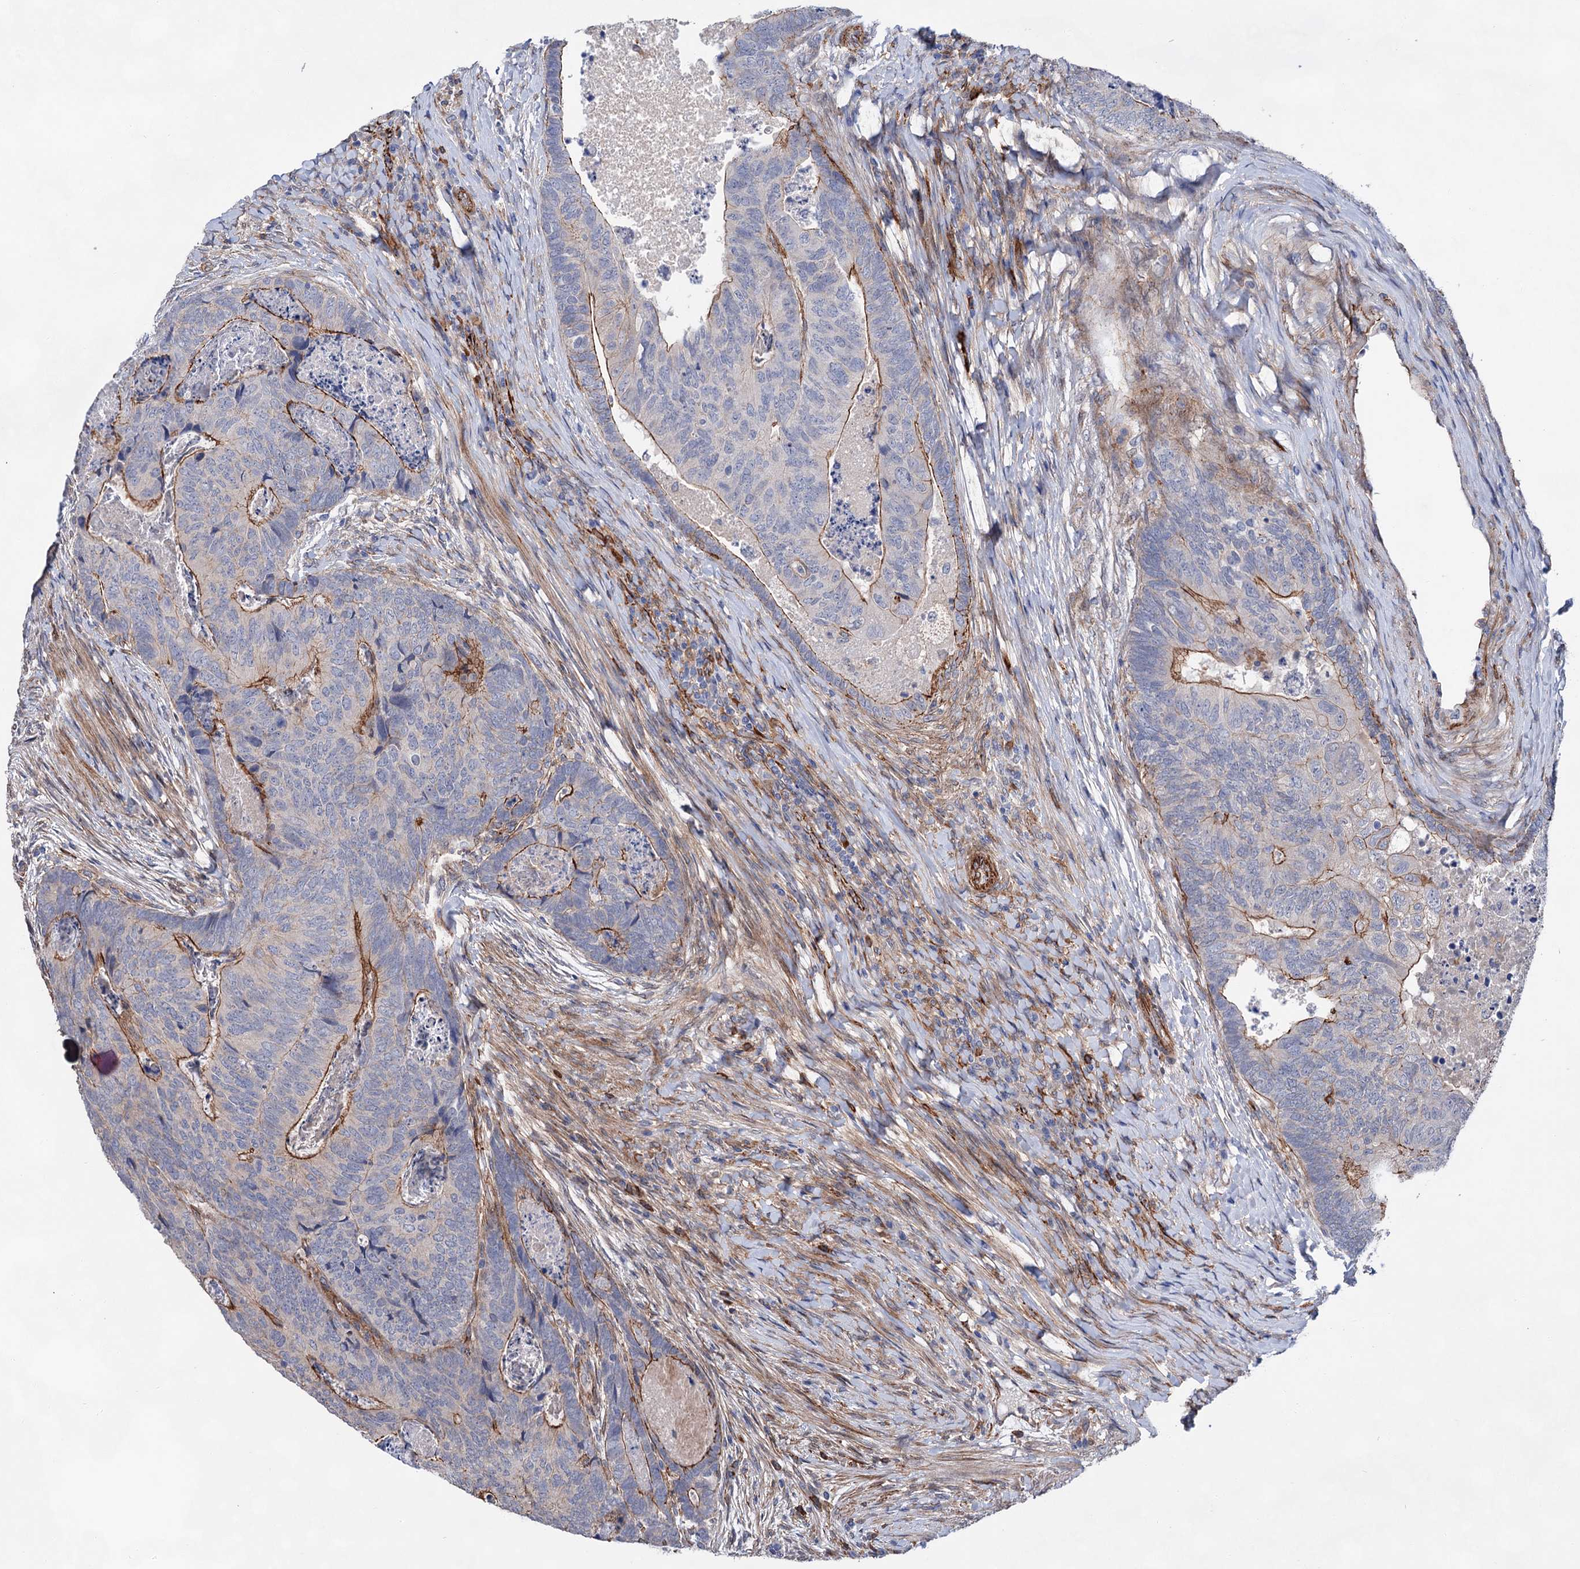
{"staining": {"intensity": "moderate", "quantity": "25%-75%", "location": "cytoplasmic/membranous"}, "tissue": "colorectal cancer", "cell_type": "Tumor cells", "image_type": "cancer", "snomed": [{"axis": "morphology", "description": "Adenocarcinoma, NOS"}, {"axis": "topography", "description": "Colon"}], "caption": "Immunohistochemistry histopathology image of colorectal cancer stained for a protein (brown), which exhibits medium levels of moderate cytoplasmic/membranous staining in approximately 25%-75% of tumor cells.", "gene": "TMTC3", "patient": {"sex": "female", "age": 67}}